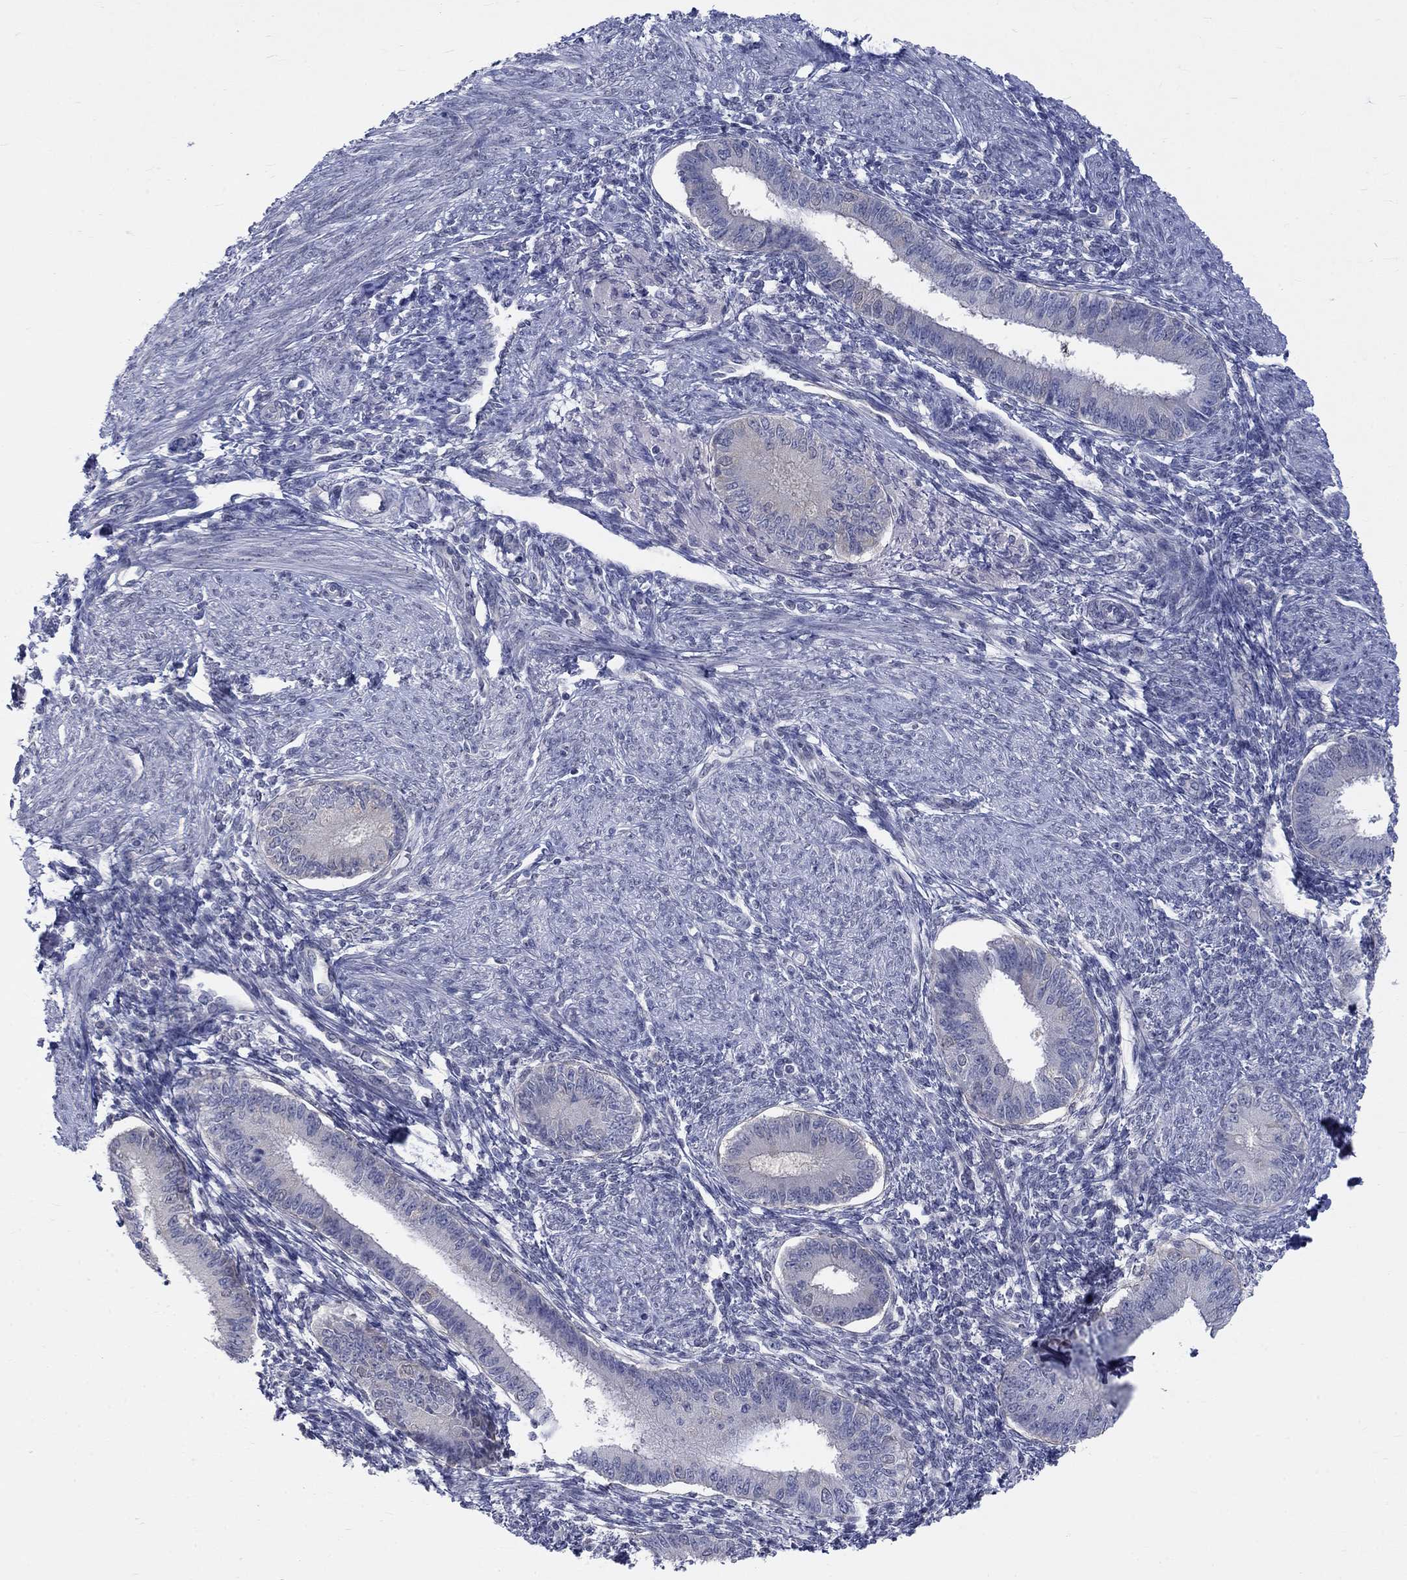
{"staining": {"intensity": "negative", "quantity": "none", "location": "none"}, "tissue": "endometrium", "cell_type": "Cells in endometrial stroma", "image_type": "normal", "snomed": [{"axis": "morphology", "description": "Normal tissue, NOS"}, {"axis": "topography", "description": "Endometrium"}], "caption": "DAB (3,3'-diaminobenzidine) immunohistochemical staining of unremarkable human endometrium shows no significant positivity in cells in endometrial stroma.", "gene": "EGFLAM", "patient": {"sex": "female", "age": 39}}